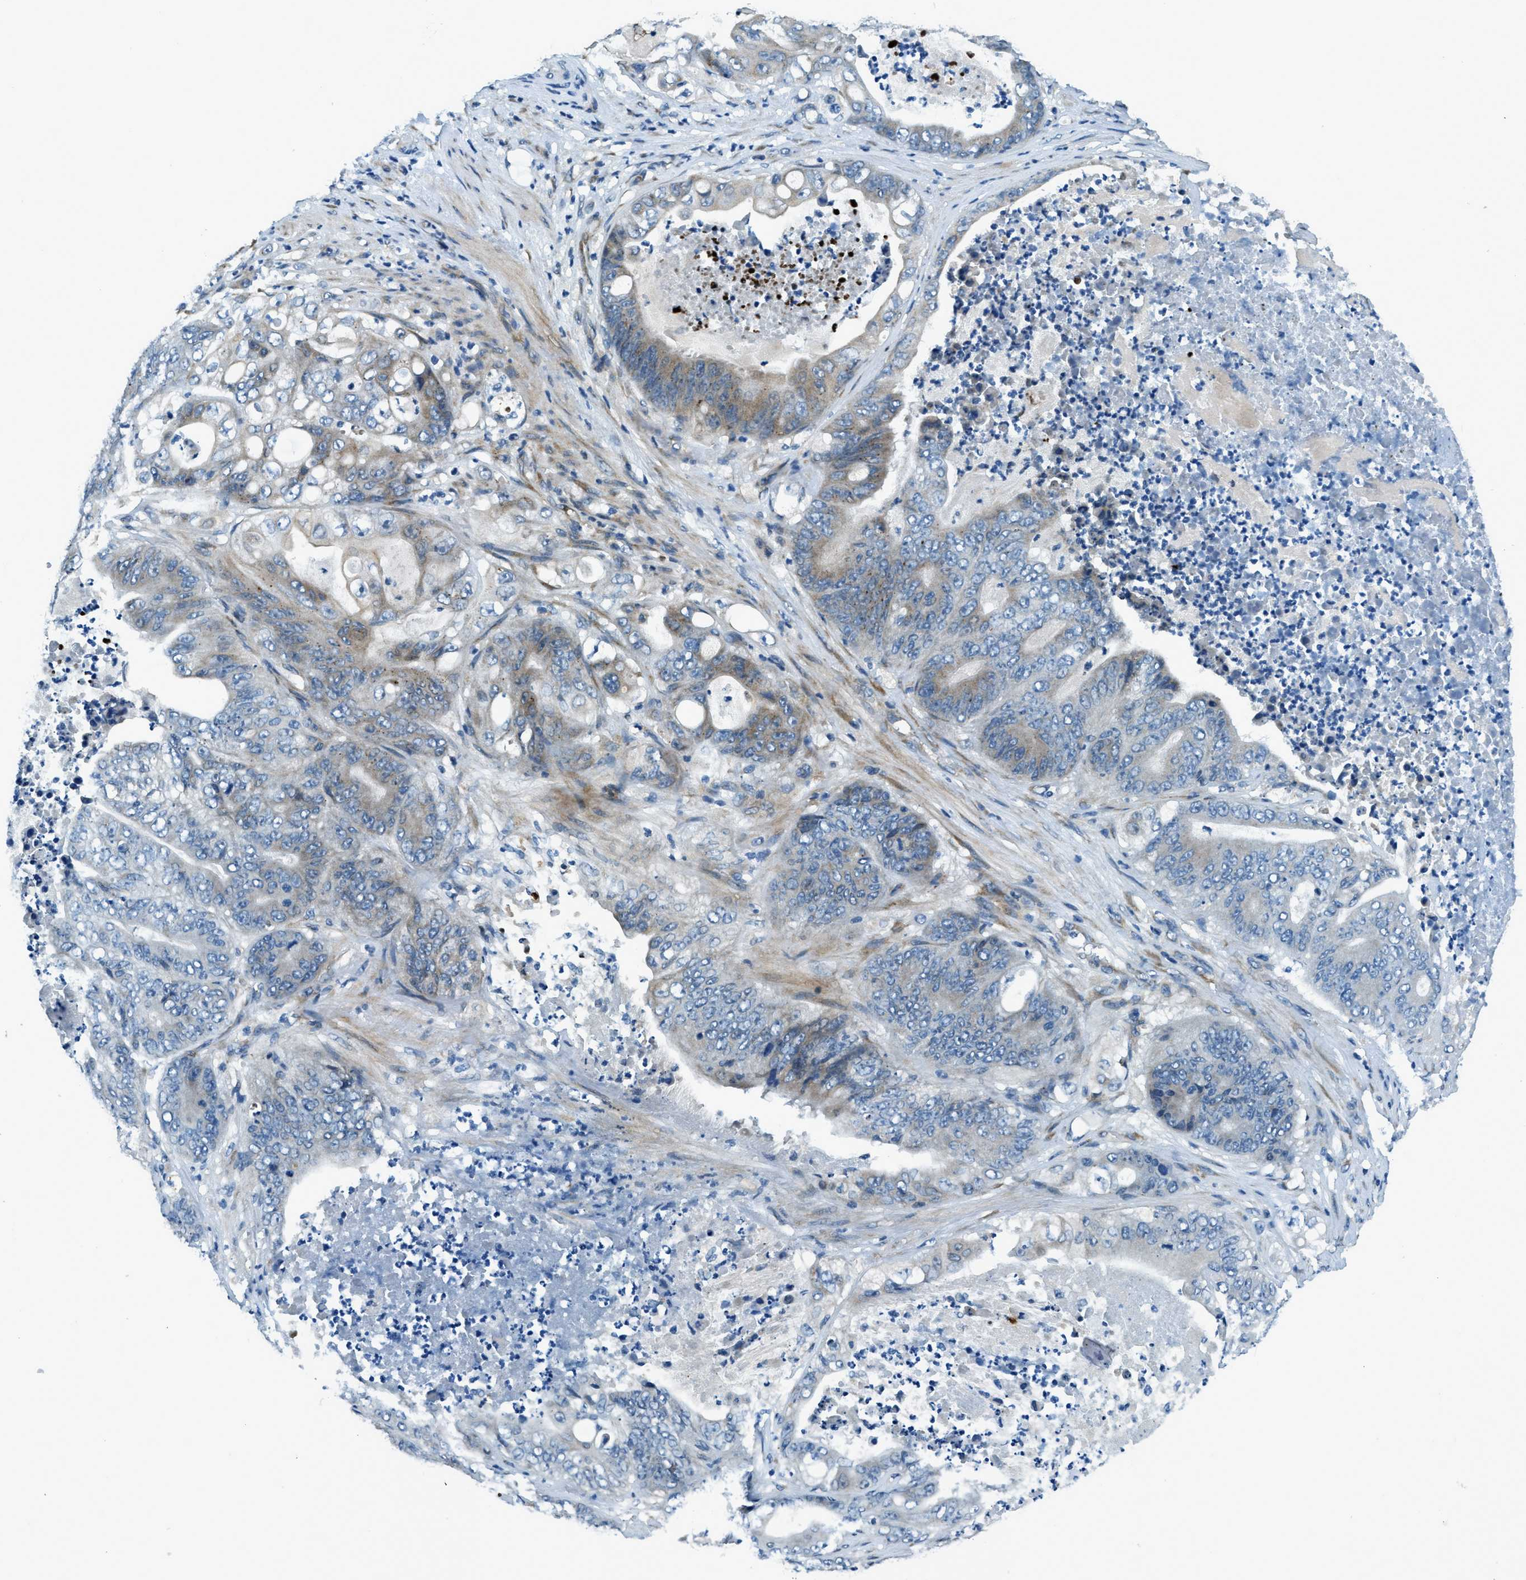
{"staining": {"intensity": "weak", "quantity": "<25%", "location": "cytoplasmic/membranous"}, "tissue": "stomach cancer", "cell_type": "Tumor cells", "image_type": "cancer", "snomed": [{"axis": "morphology", "description": "Adenocarcinoma, NOS"}, {"axis": "topography", "description": "Stomach"}], "caption": "This is an immunohistochemistry (IHC) image of adenocarcinoma (stomach). There is no positivity in tumor cells.", "gene": "GINM1", "patient": {"sex": "female", "age": 73}}